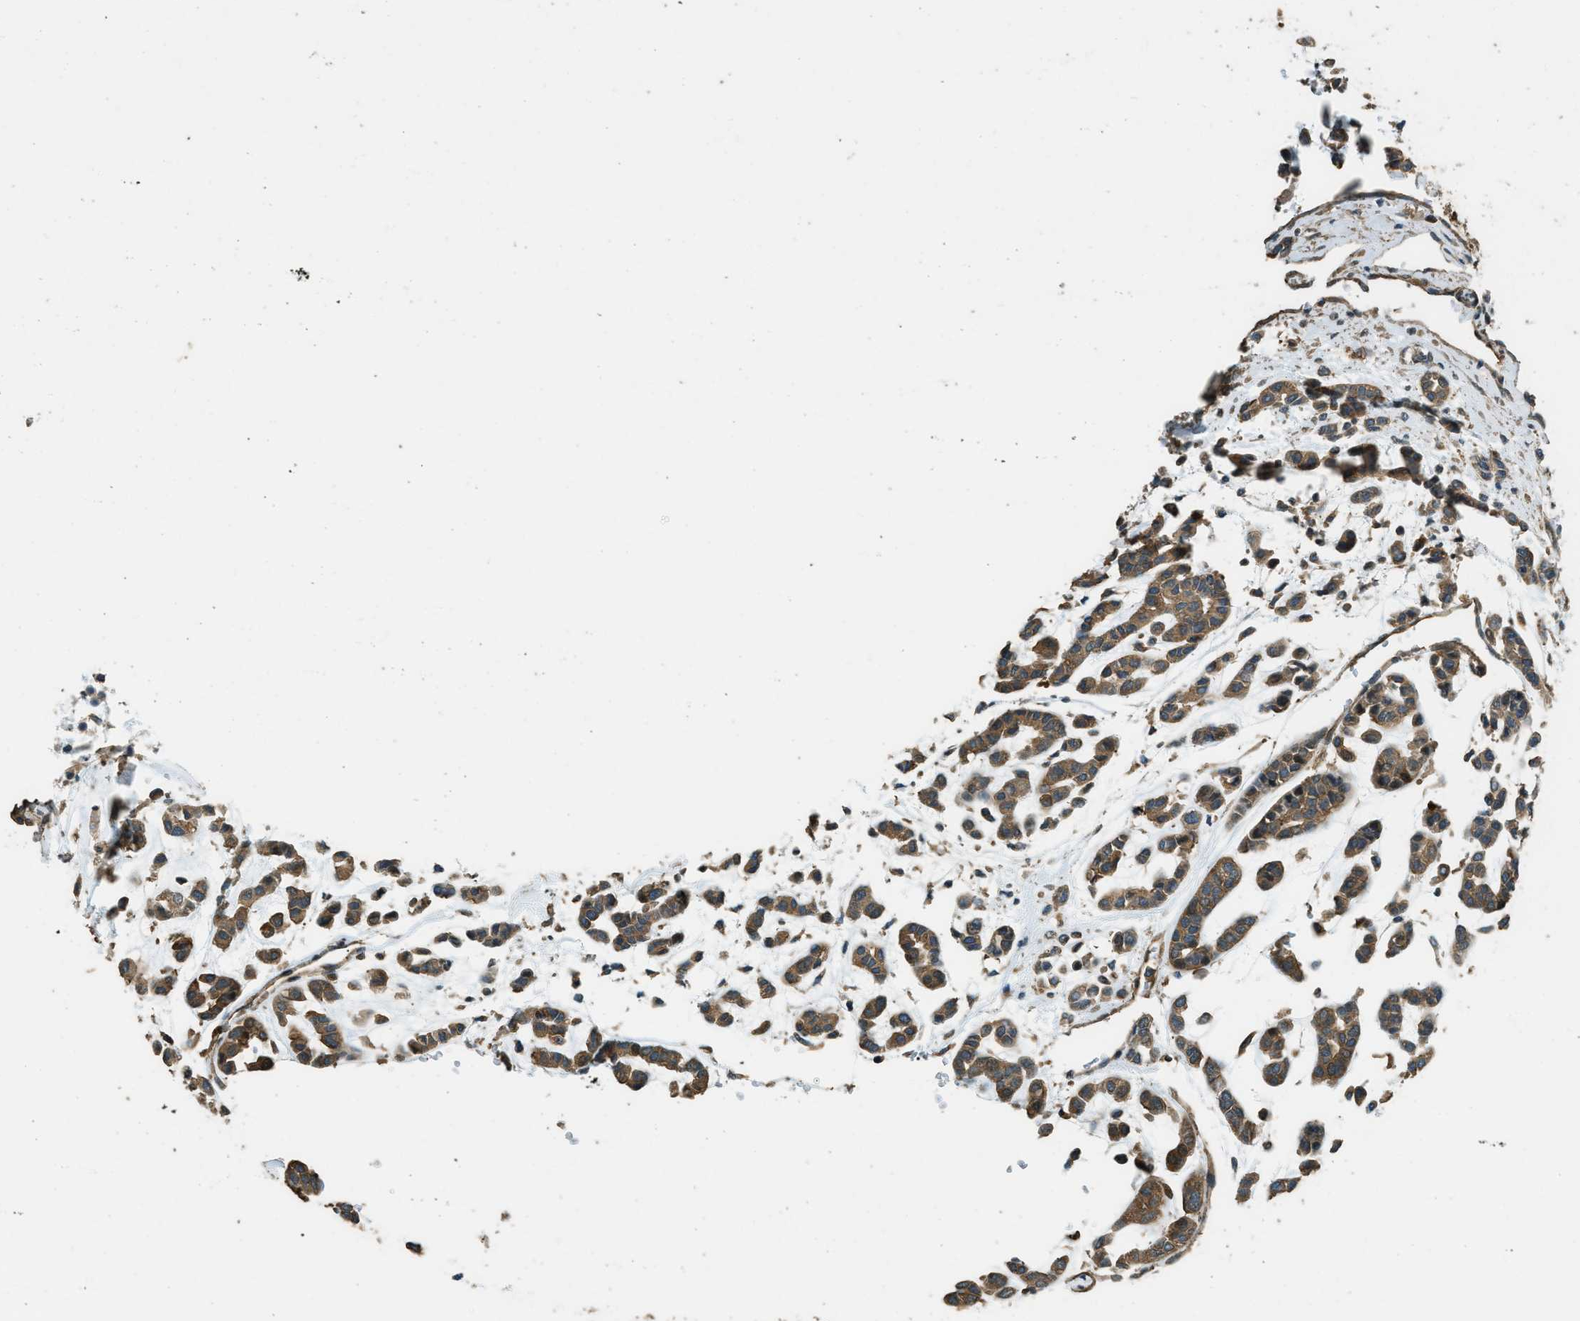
{"staining": {"intensity": "moderate", "quantity": ">75%", "location": "cytoplasmic/membranous"}, "tissue": "head and neck cancer", "cell_type": "Tumor cells", "image_type": "cancer", "snomed": [{"axis": "morphology", "description": "Adenocarcinoma, NOS"}, {"axis": "morphology", "description": "Adenoma, NOS"}, {"axis": "topography", "description": "Head-Neck"}], "caption": "Immunohistochemical staining of human head and neck cancer (adenoma) demonstrates moderate cytoplasmic/membranous protein staining in about >75% of tumor cells.", "gene": "MARS1", "patient": {"sex": "female", "age": 55}}